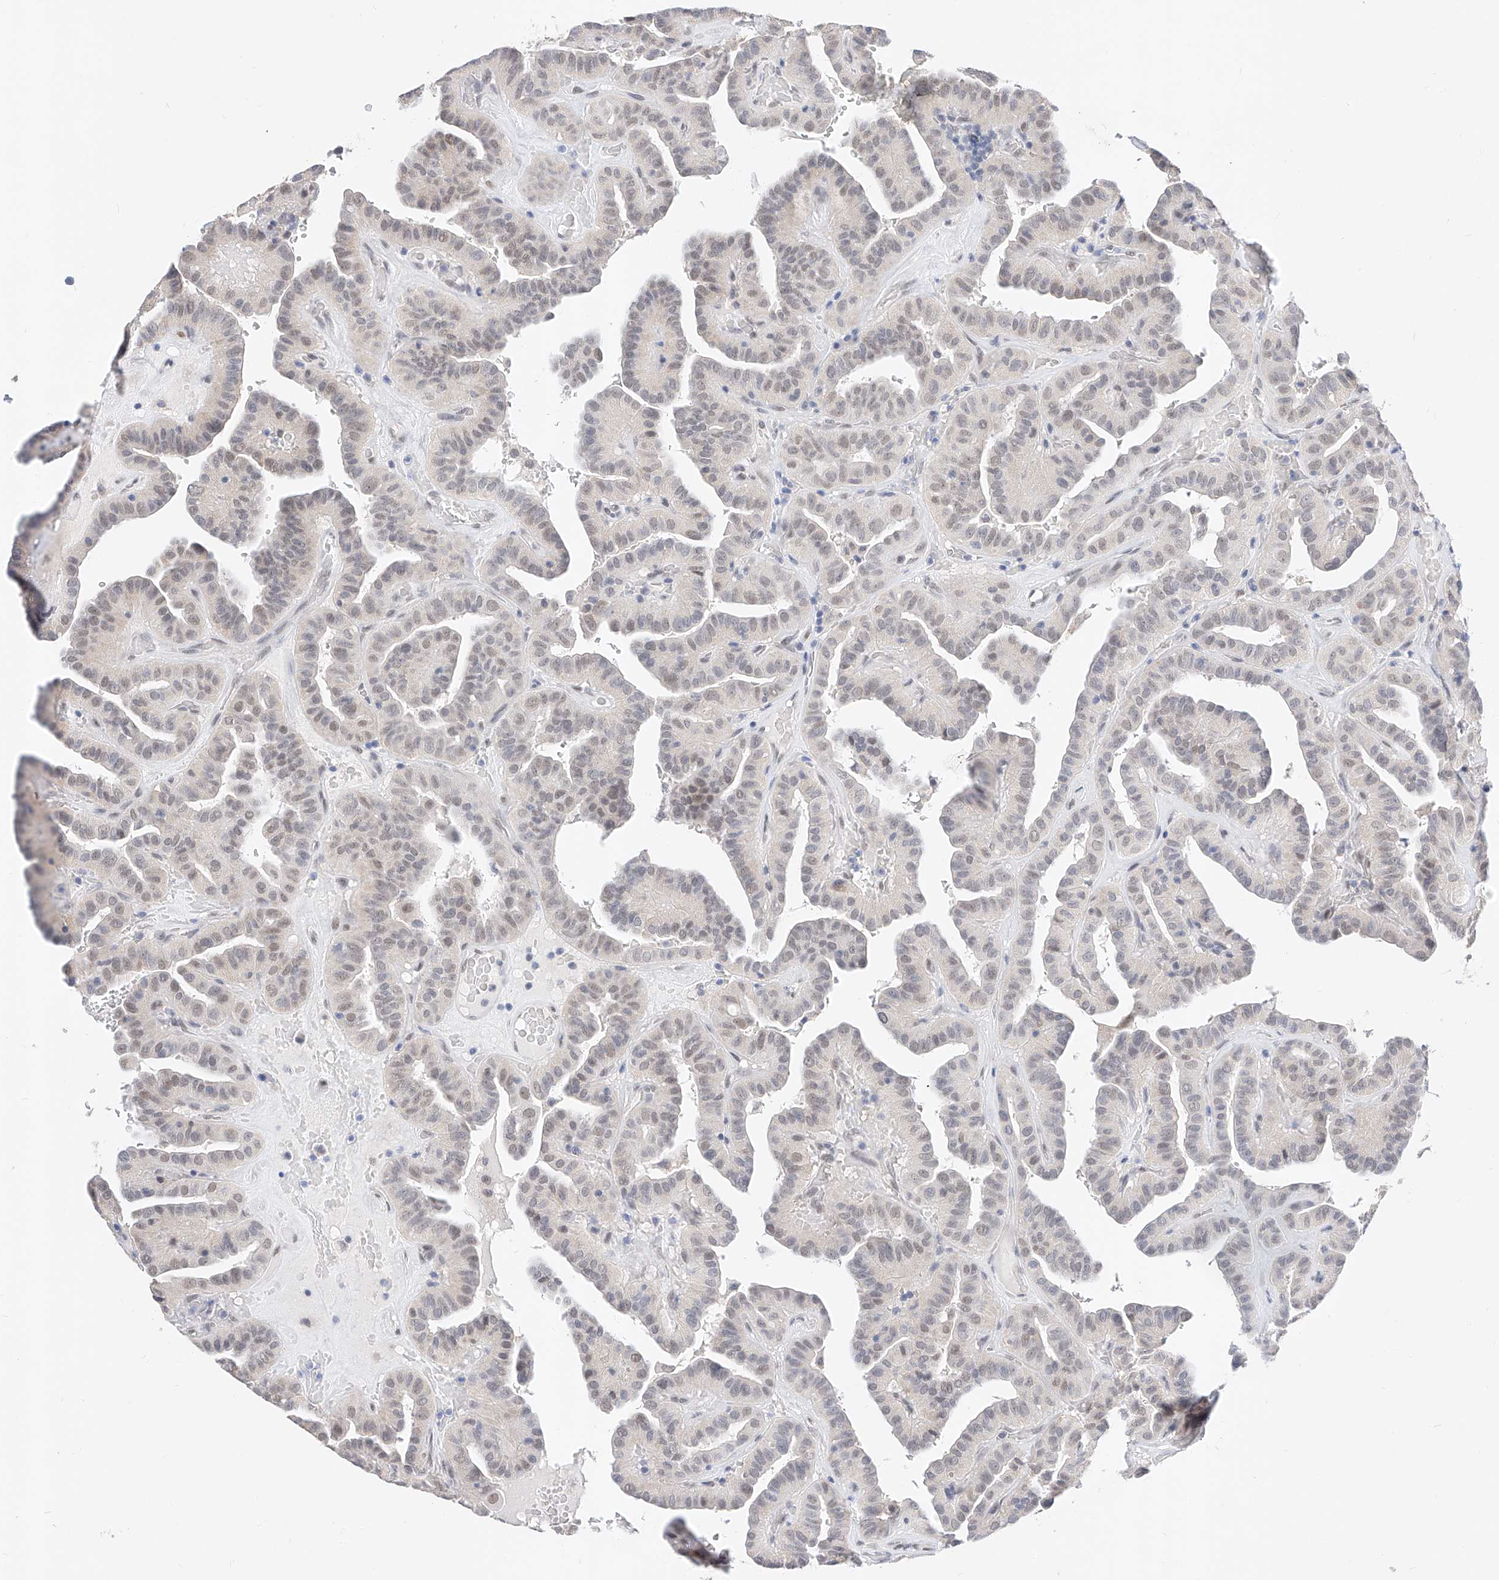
{"staining": {"intensity": "weak", "quantity": "25%-75%", "location": "nuclear"}, "tissue": "thyroid cancer", "cell_type": "Tumor cells", "image_type": "cancer", "snomed": [{"axis": "morphology", "description": "Papillary adenocarcinoma, NOS"}, {"axis": "topography", "description": "Thyroid gland"}], "caption": "Immunohistochemical staining of human papillary adenocarcinoma (thyroid) shows weak nuclear protein staining in approximately 25%-75% of tumor cells.", "gene": "KCNJ1", "patient": {"sex": "male", "age": 77}}